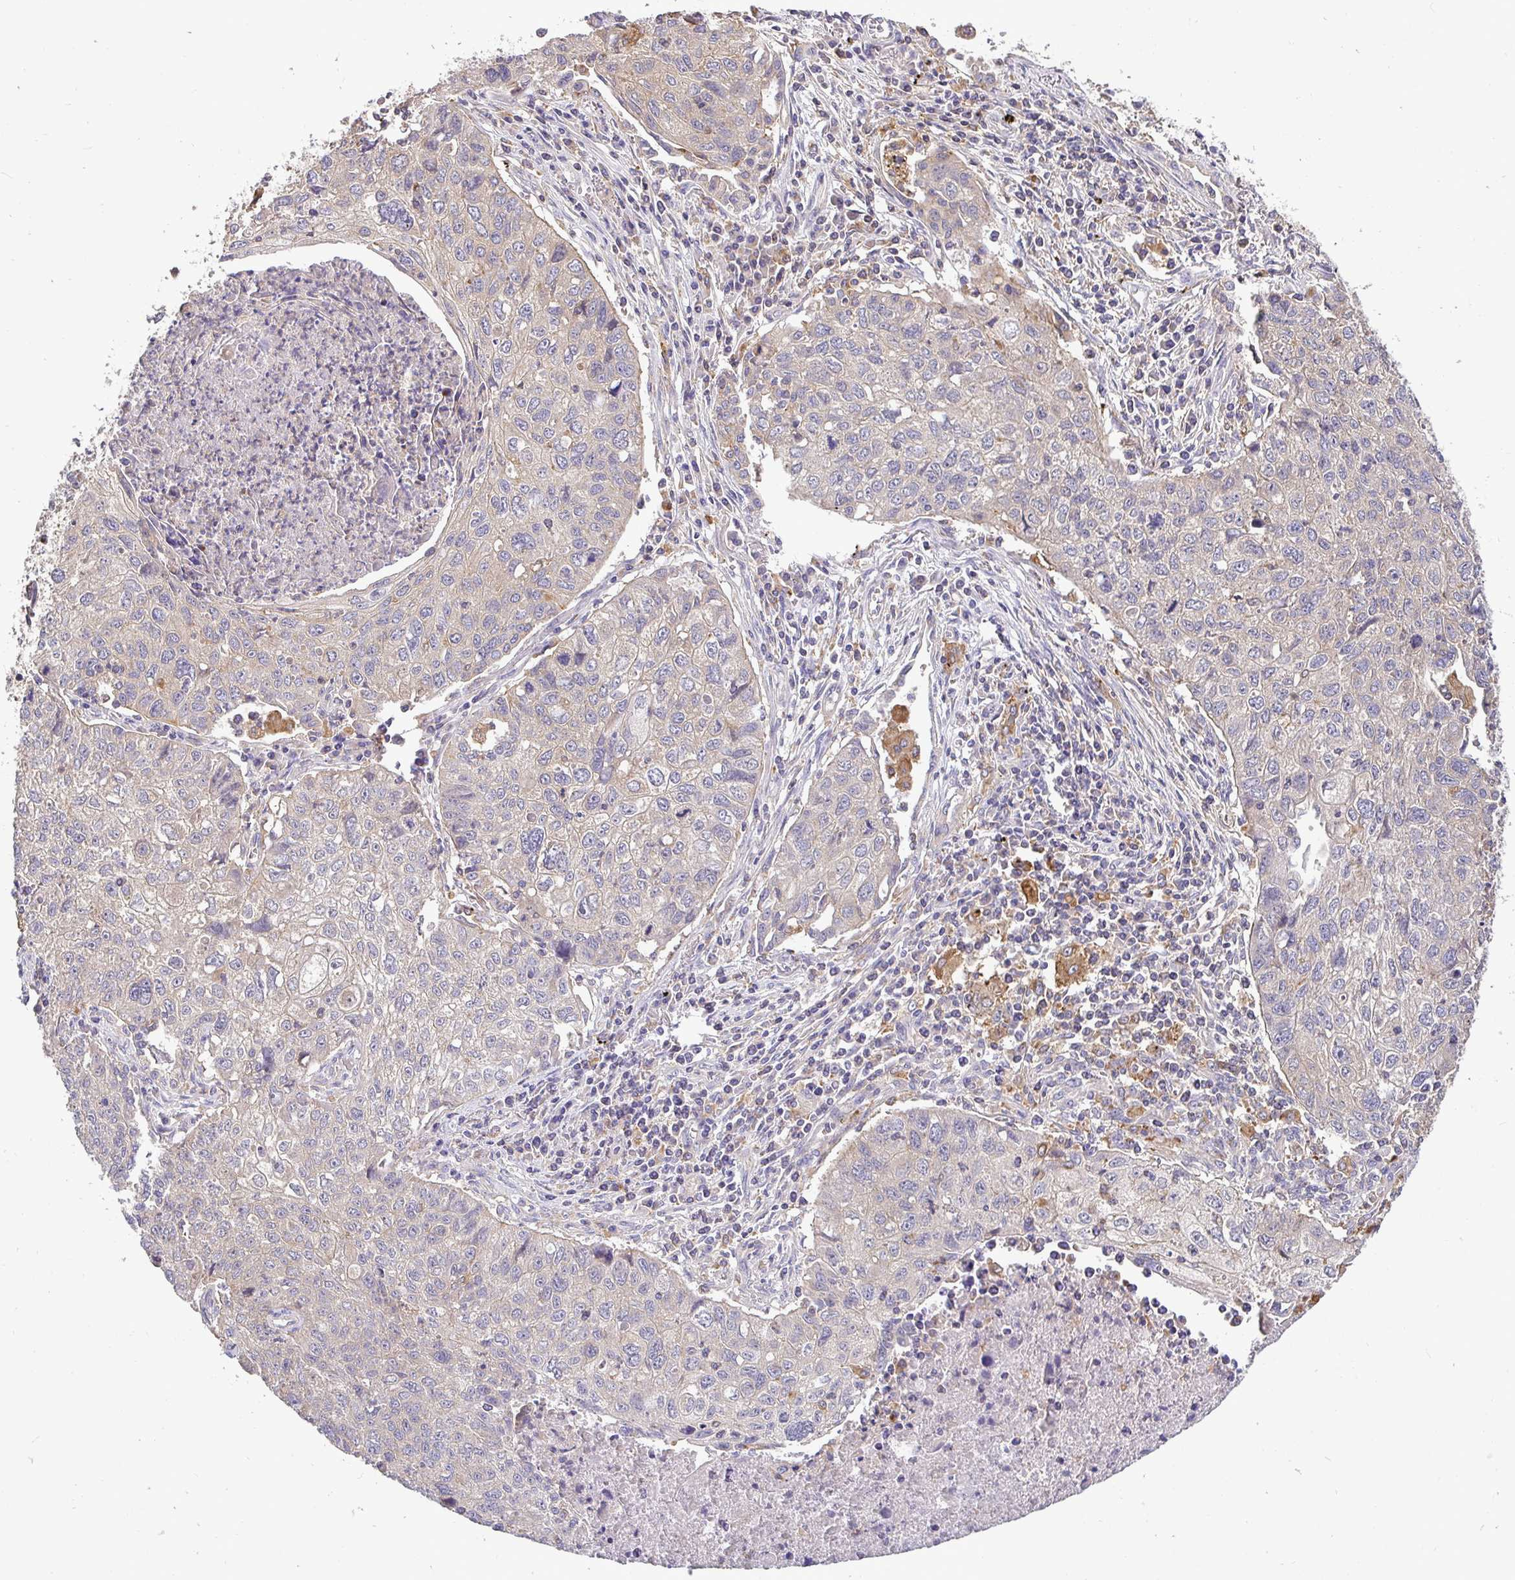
{"staining": {"intensity": "weak", "quantity": "25%-75%", "location": "cytoplasmic/membranous"}, "tissue": "lung cancer", "cell_type": "Tumor cells", "image_type": "cancer", "snomed": [{"axis": "morphology", "description": "Normal morphology"}, {"axis": "morphology", "description": "Aneuploidy"}, {"axis": "morphology", "description": "Squamous cell carcinoma, NOS"}, {"axis": "topography", "description": "Lymph node"}, {"axis": "topography", "description": "Lung"}], "caption": "Immunohistochemical staining of lung cancer demonstrates low levels of weak cytoplasmic/membranous protein staining in approximately 25%-75% of tumor cells. (IHC, brightfield microscopy, high magnification).", "gene": "ATP6V1F", "patient": {"sex": "female", "age": 76}}